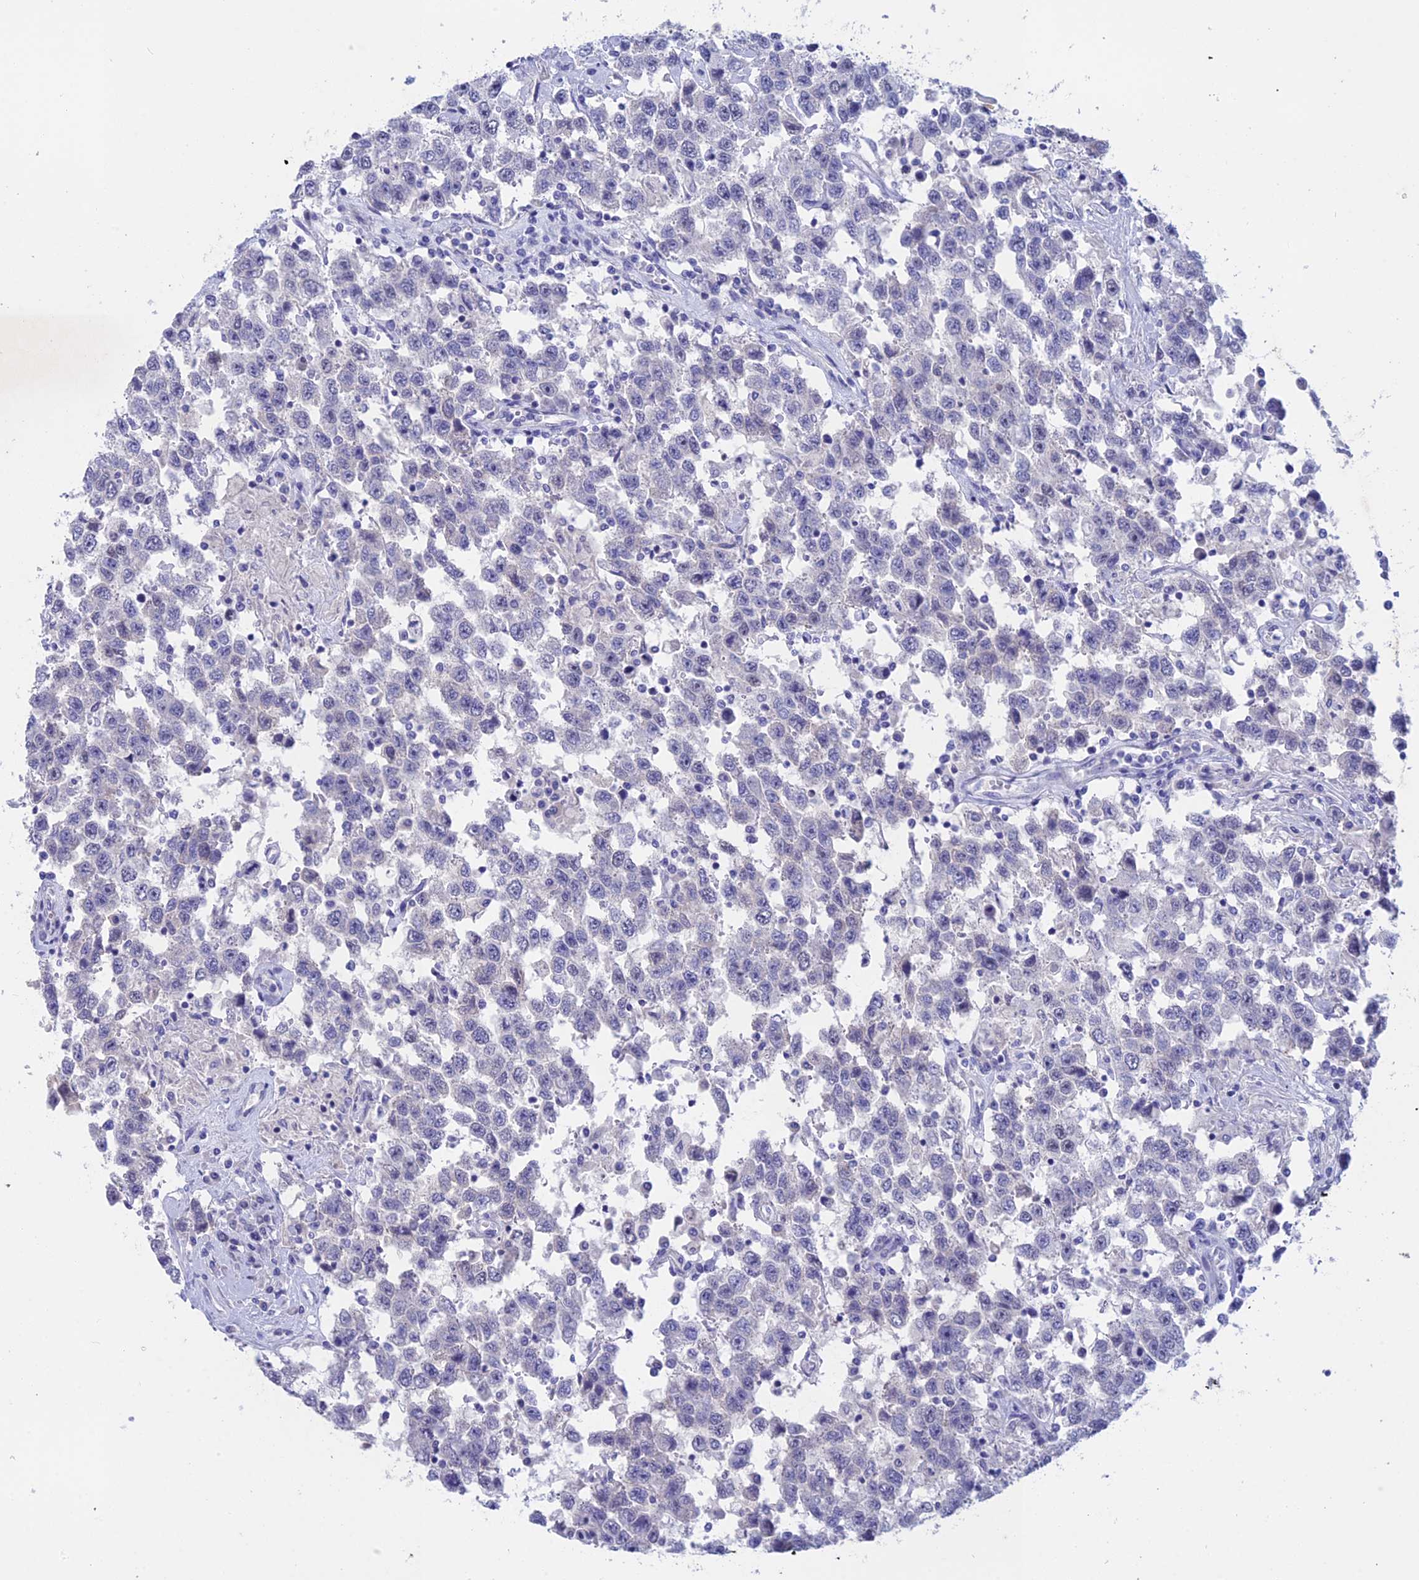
{"staining": {"intensity": "negative", "quantity": "none", "location": "none"}, "tissue": "testis cancer", "cell_type": "Tumor cells", "image_type": "cancer", "snomed": [{"axis": "morphology", "description": "Seminoma, NOS"}, {"axis": "topography", "description": "Testis"}], "caption": "High magnification brightfield microscopy of testis seminoma stained with DAB (3,3'-diaminobenzidine) (brown) and counterstained with hematoxylin (blue): tumor cells show no significant positivity.", "gene": "BTBD19", "patient": {"sex": "male", "age": 41}}